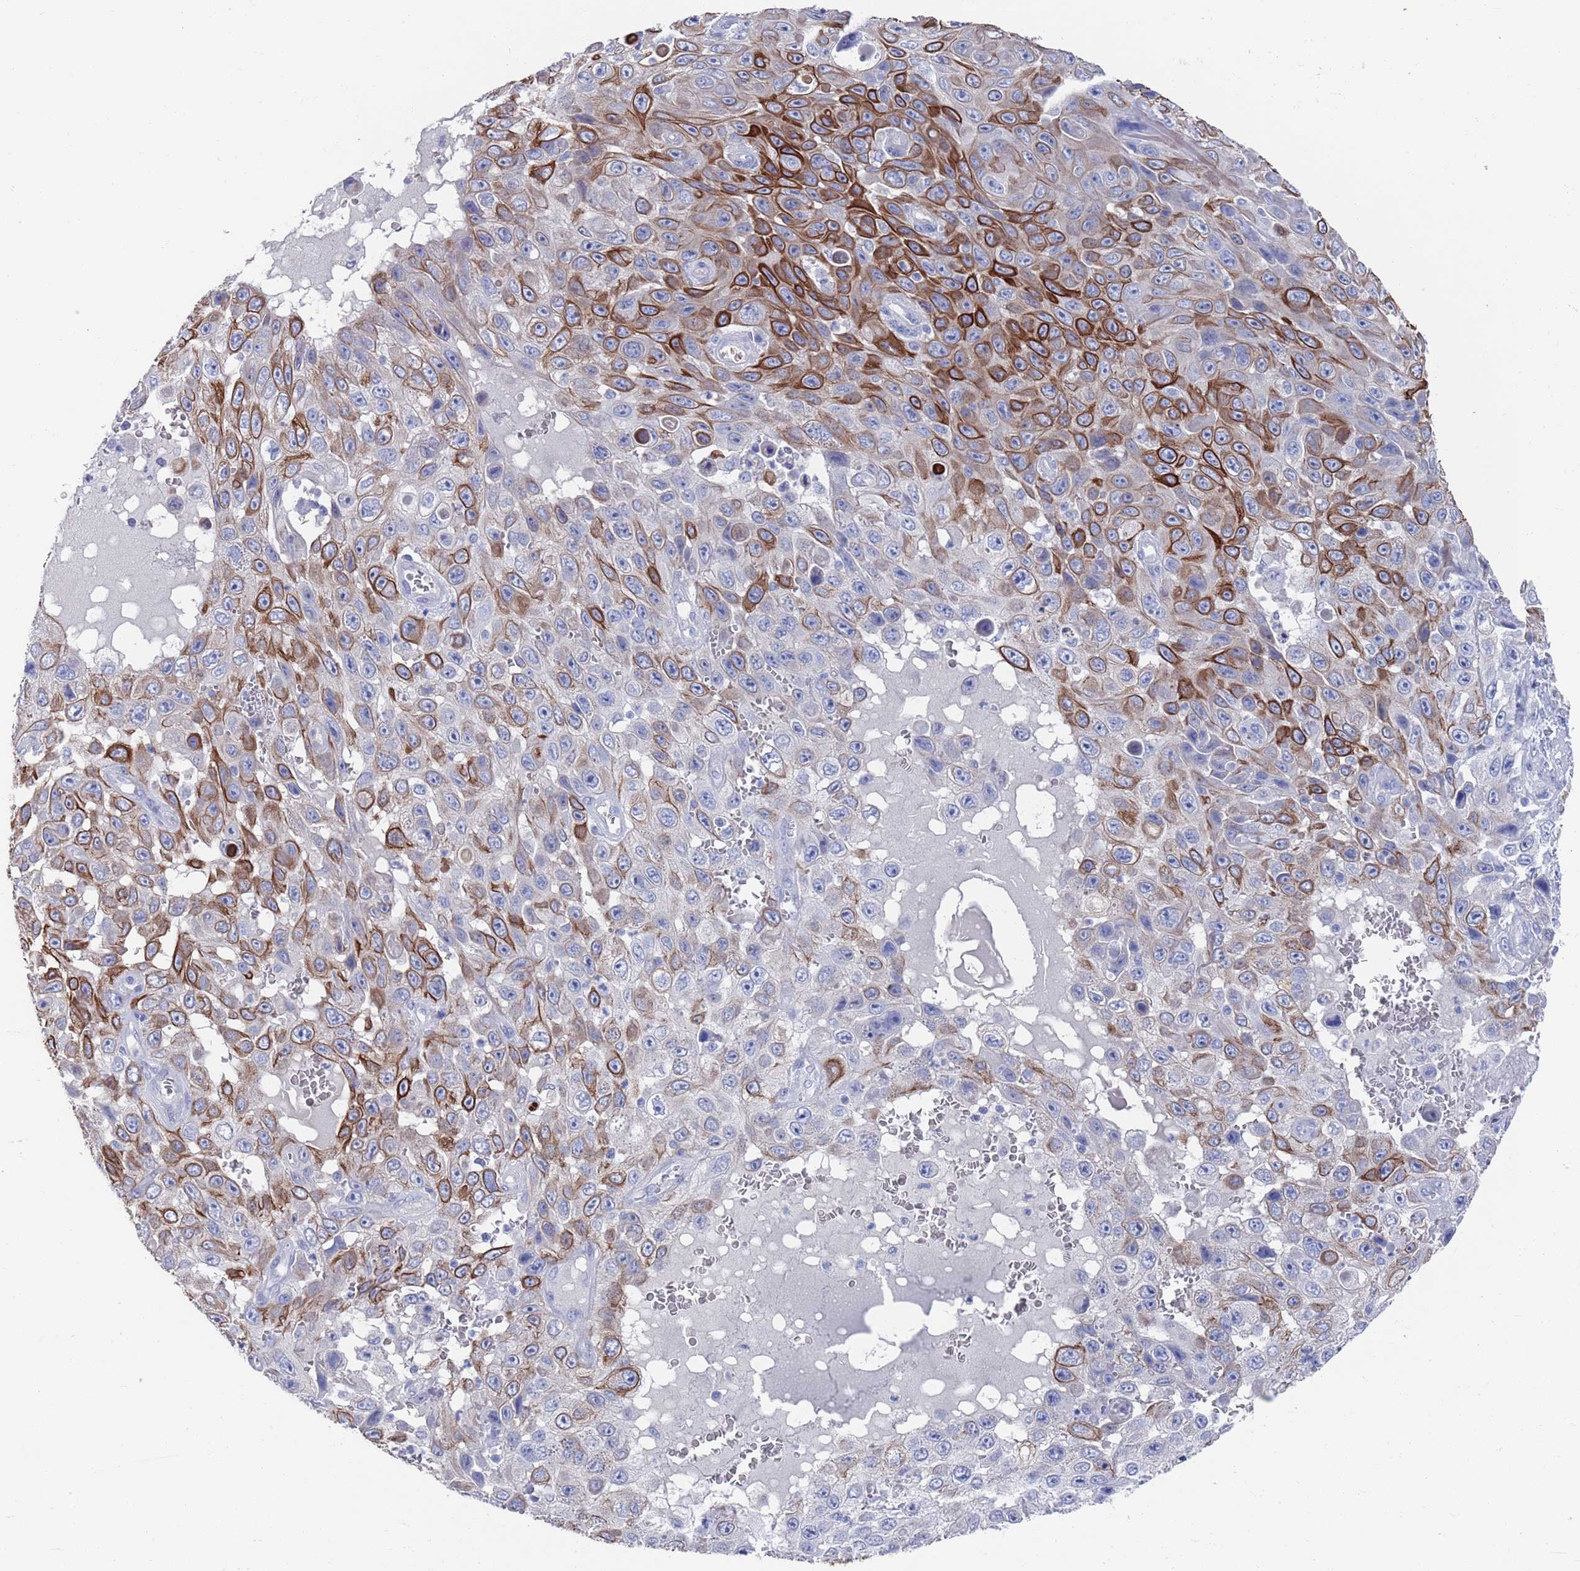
{"staining": {"intensity": "strong", "quantity": "25%-75%", "location": "cytoplasmic/membranous"}, "tissue": "skin cancer", "cell_type": "Tumor cells", "image_type": "cancer", "snomed": [{"axis": "morphology", "description": "Squamous cell carcinoma, NOS"}, {"axis": "topography", "description": "Skin"}], "caption": "This is a photomicrograph of IHC staining of squamous cell carcinoma (skin), which shows strong staining in the cytoplasmic/membranous of tumor cells.", "gene": "MTMR2", "patient": {"sex": "male", "age": 82}}